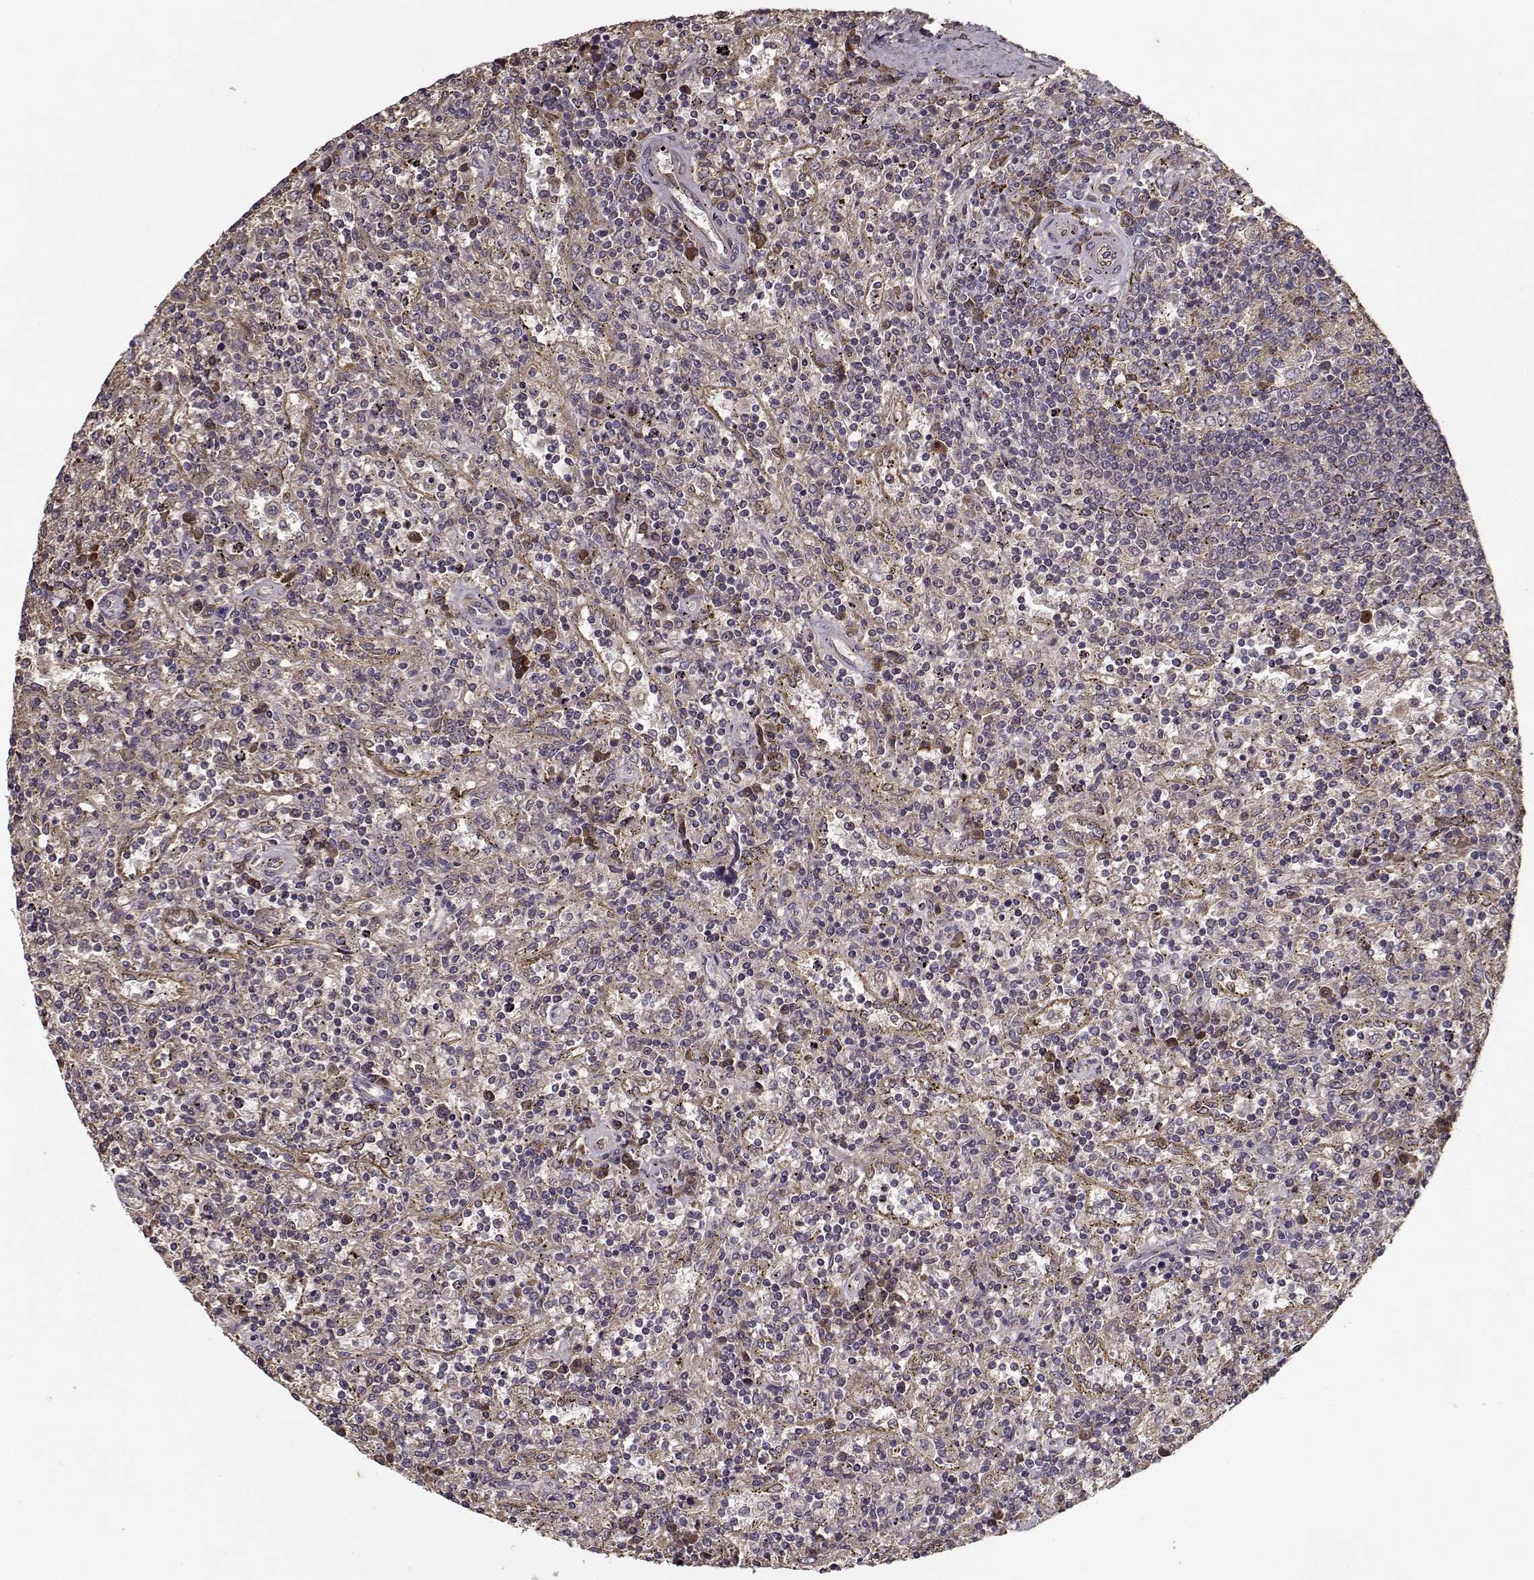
{"staining": {"intensity": "negative", "quantity": "none", "location": "none"}, "tissue": "lymphoma", "cell_type": "Tumor cells", "image_type": "cancer", "snomed": [{"axis": "morphology", "description": "Malignant lymphoma, non-Hodgkin's type, Low grade"}, {"axis": "topography", "description": "Spleen"}], "caption": "This histopathology image is of lymphoma stained with immunohistochemistry (IHC) to label a protein in brown with the nuclei are counter-stained blue. There is no expression in tumor cells.", "gene": "IMMP1L", "patient": {"sex": "male", "age": 62}}